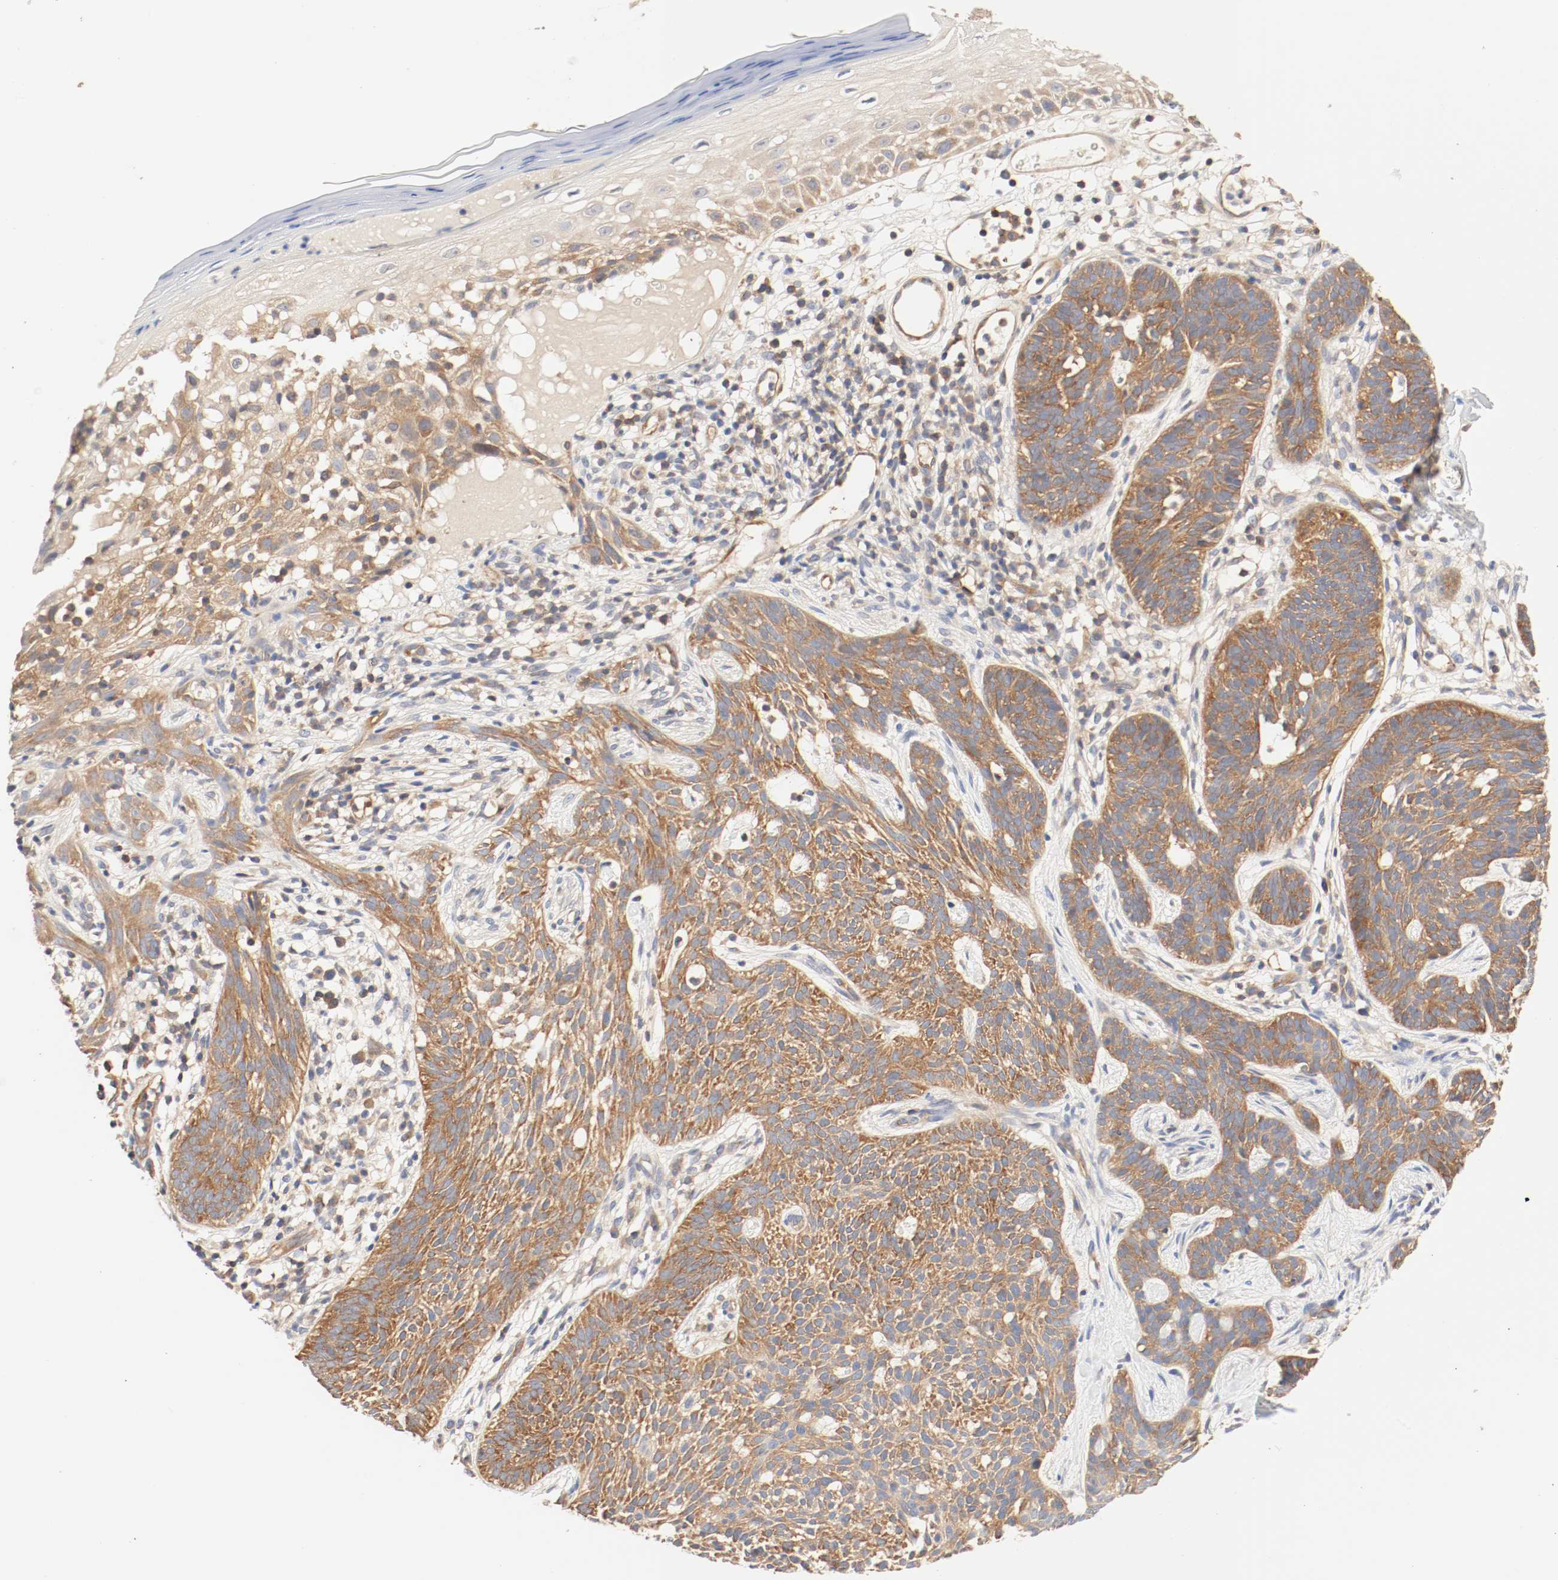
{"staining": {"intensity": "strong", "quantity": ">75%", "location": "cytoplasmic/membranous"}, "tissue": "skin cancer", "cell_type": "Tumor cells", "image_type": "cancer", "snomed": [{"axis": "morphology", "description": "Normal tissue, NOS"}, {"axis": "morphology", "description": "Basal cell carcinoma"}, {"axis": "topography", "description": "Skin"}], "caption": "IHC histopathology image of neoplastic tissue: skin cancer stained using IHC shows high levels of strong protein expression localized specifically in the cytoplasmic/membranous of tumor cells, appearing as a cytoplasmic/membranous brown color.", "gene": "GIT1", "patient": {"sex": "female", "age": 69}}